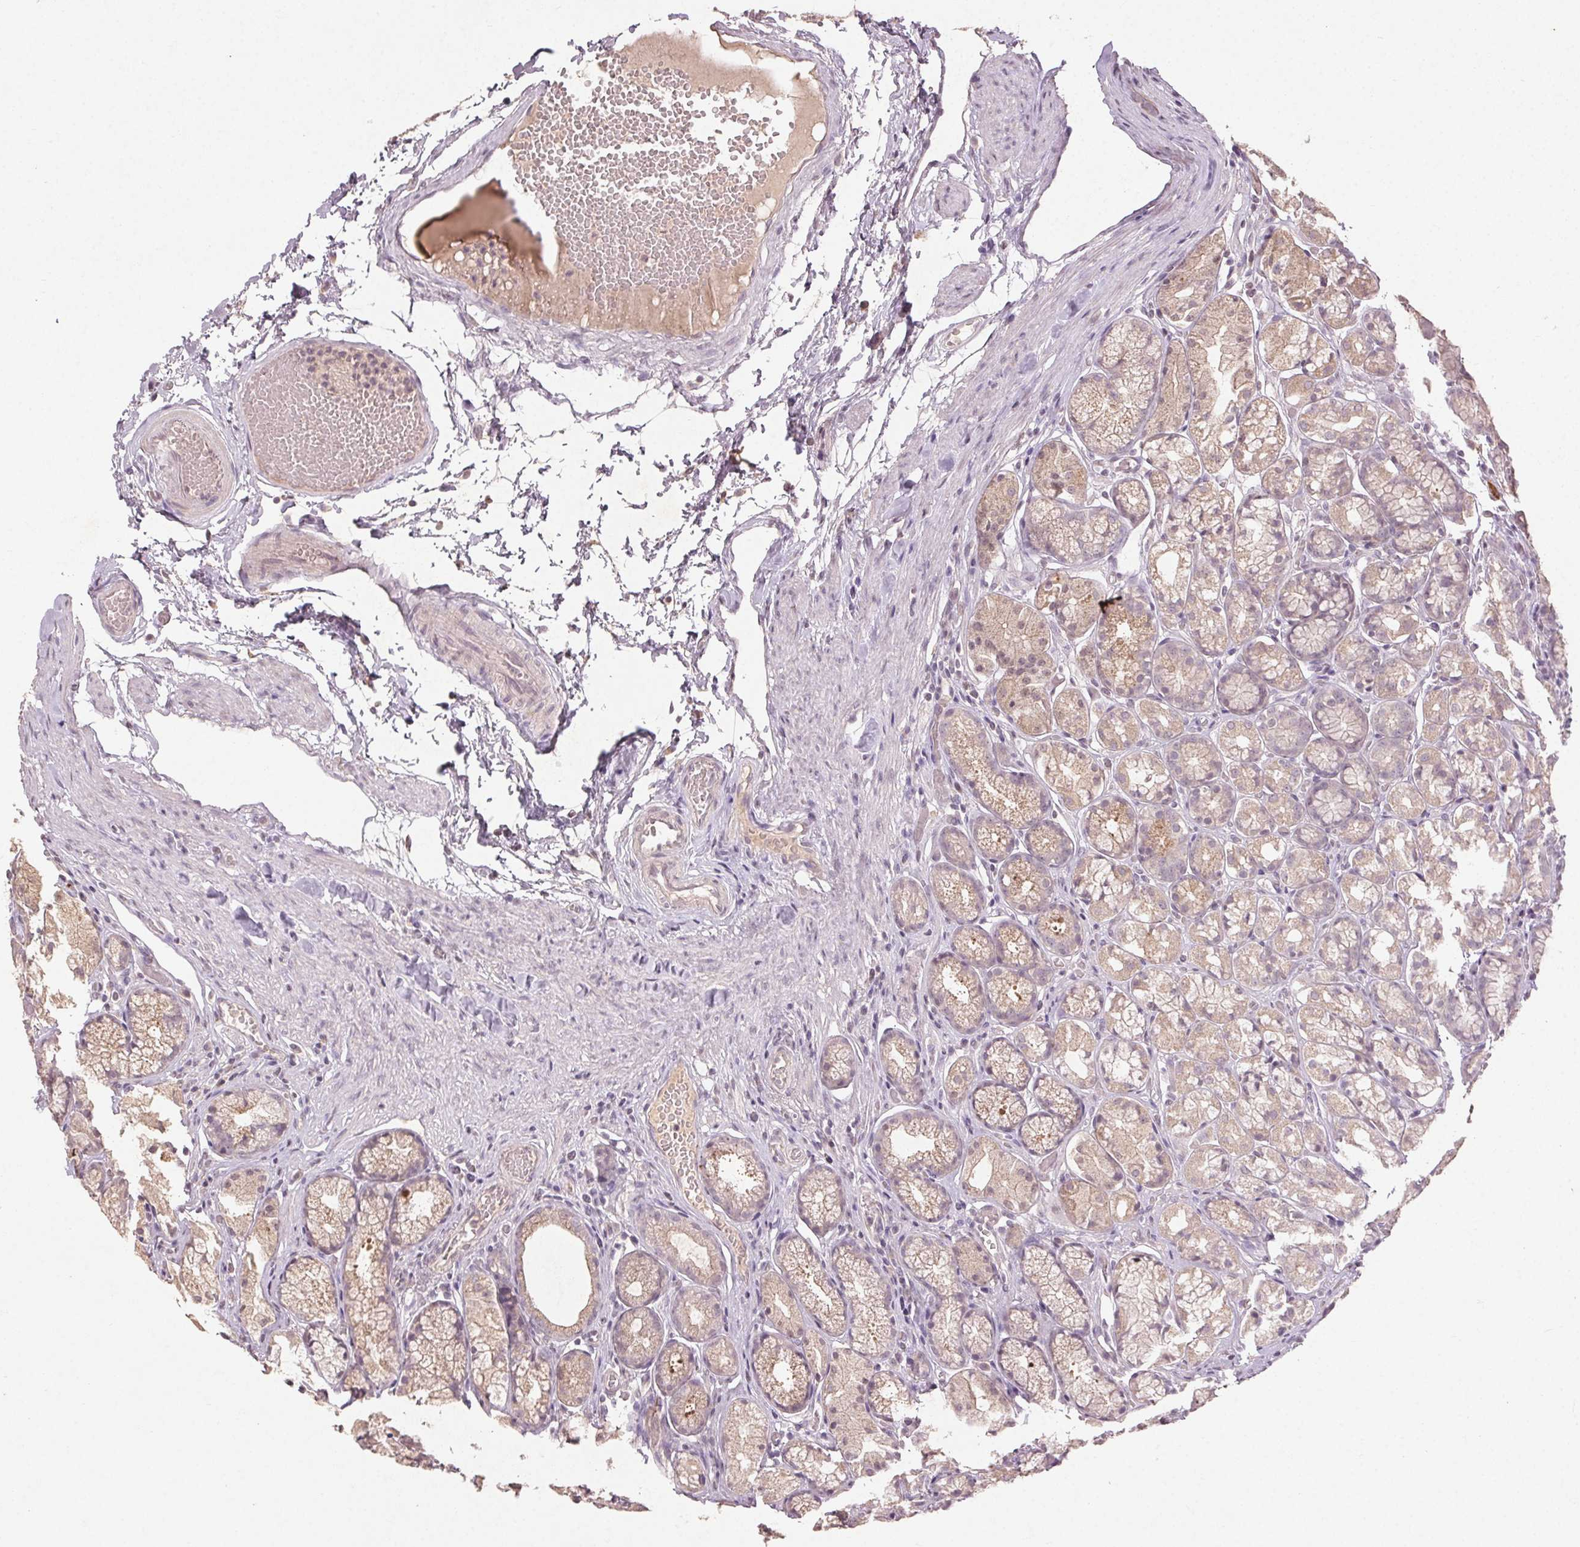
{"staining": {"intensity": "weak", "quantity": "25%-75%", "location": "cytoplasmic/membranous,nuclear"}, "tissue": "stomach", "cell_type": "Glandular cells", "image_type": "normal", "snomed": [{"axis": "morphology", "description": "Normal tissue, NOS"}, {"axis": "topography", "description": "Stomach"}], "caption": "This is an image of immunohistochemistry (IHC) staining of unremarkable stomach, which shows weak staining in the cytoplasmic/membranous,nuclear of glandular cells.", "gene": "ENSG00000255641", "patient": {"sex": "male", "age": 70}}